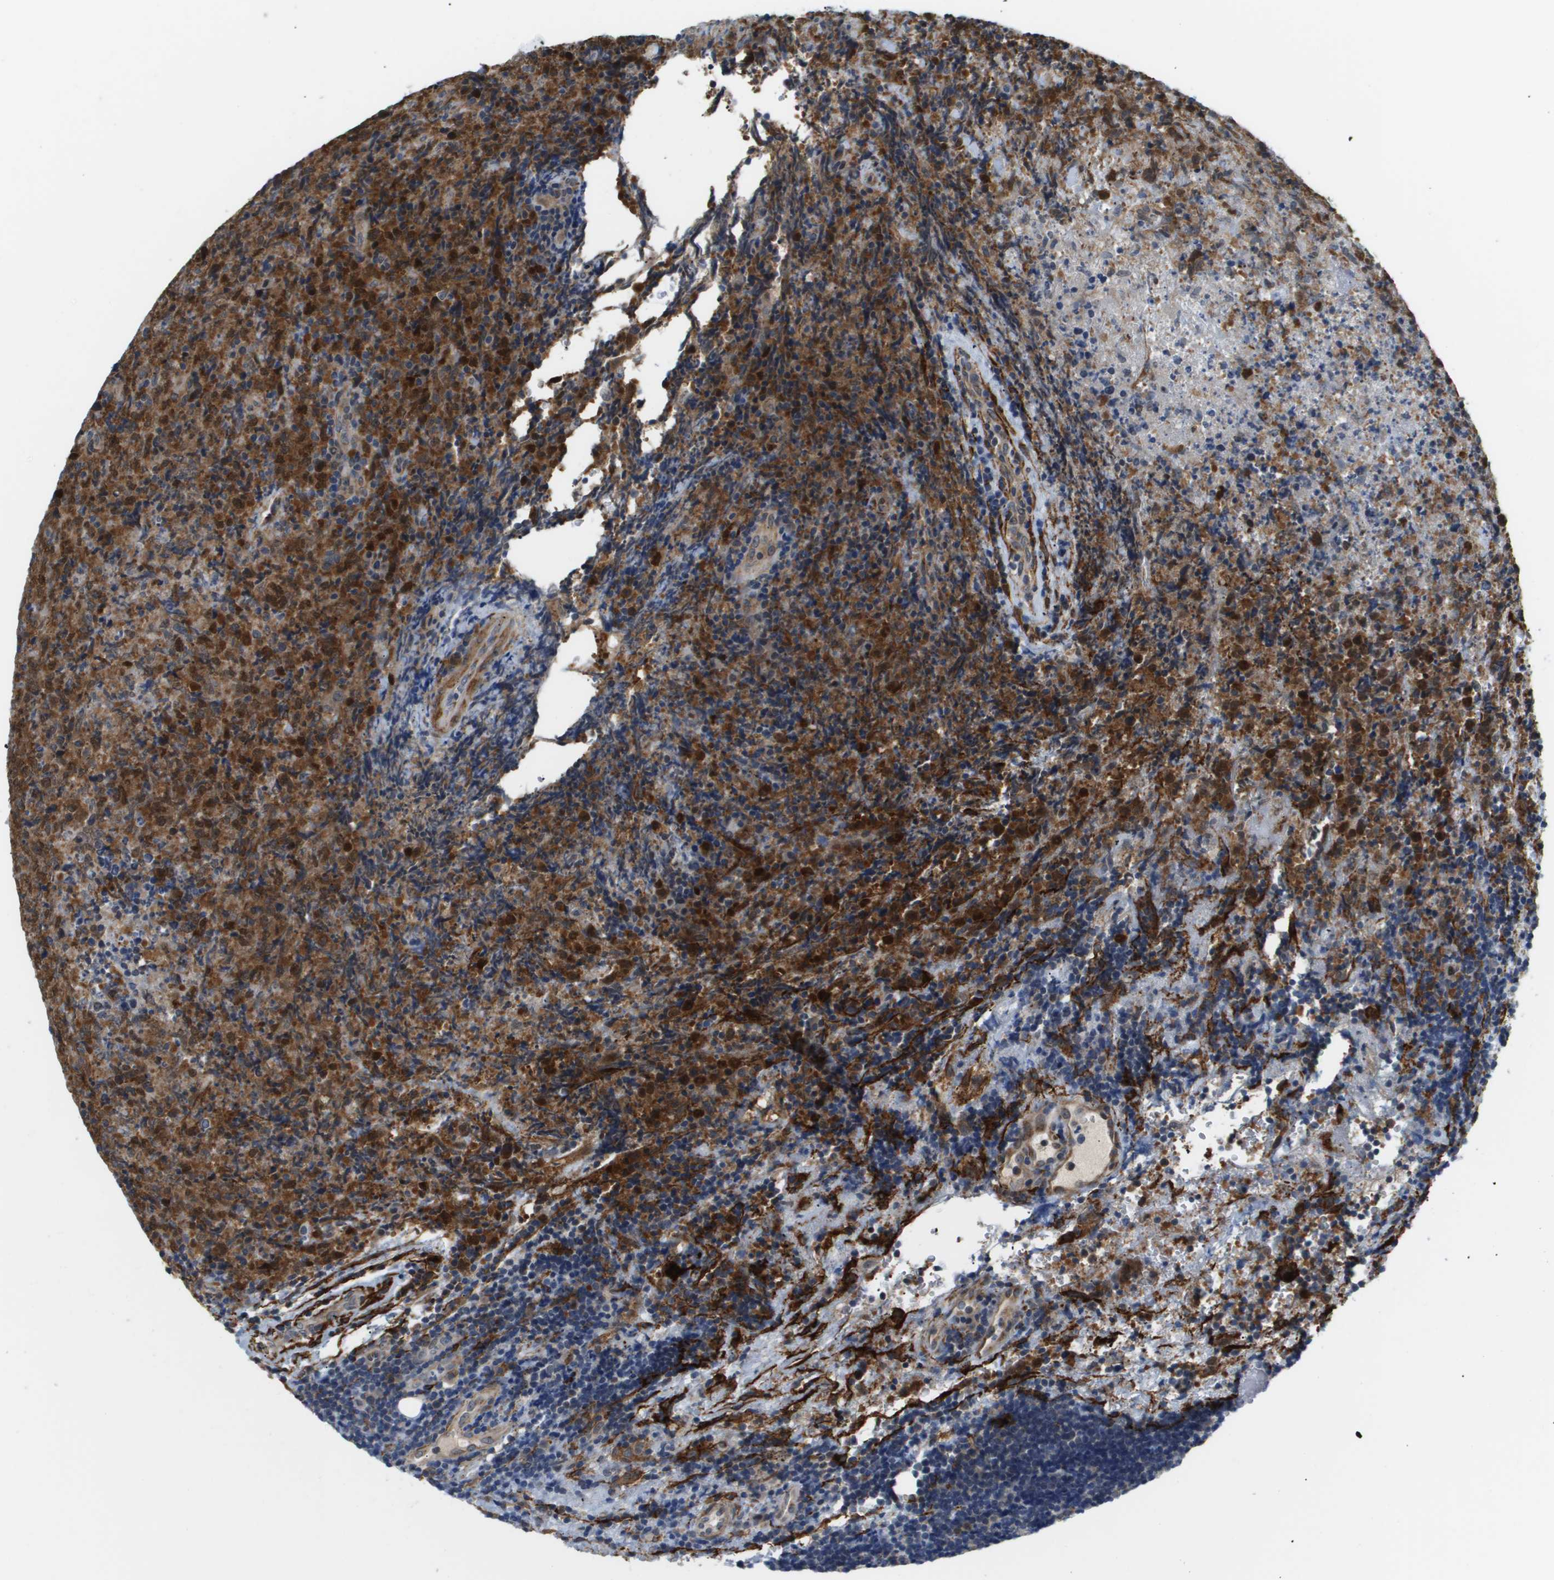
{"staining": {"intensity": "moderate", "quantity": ">75%", "location": "cytoplasmic/membranous"}, "tissue": "lymphoma", "cell_type": "Tumor cells", "image_type": "cancer", "snomed": [{"axis": "morphology", "description": "Malignant lymphoma, non-Hodgkin's type, High grade"}, {"axis": "topography", "description": "Tonsil"}], "caption": "This micrograph displays IHC staining of human high-grade malignant lymphoma, non-Hodgkin's type, with medium moderate cytoplasmic/membranous staining in about >75% of tumor cells.", "gene": "OTUD5", "patient": {"sex": "female", "age": 36}}